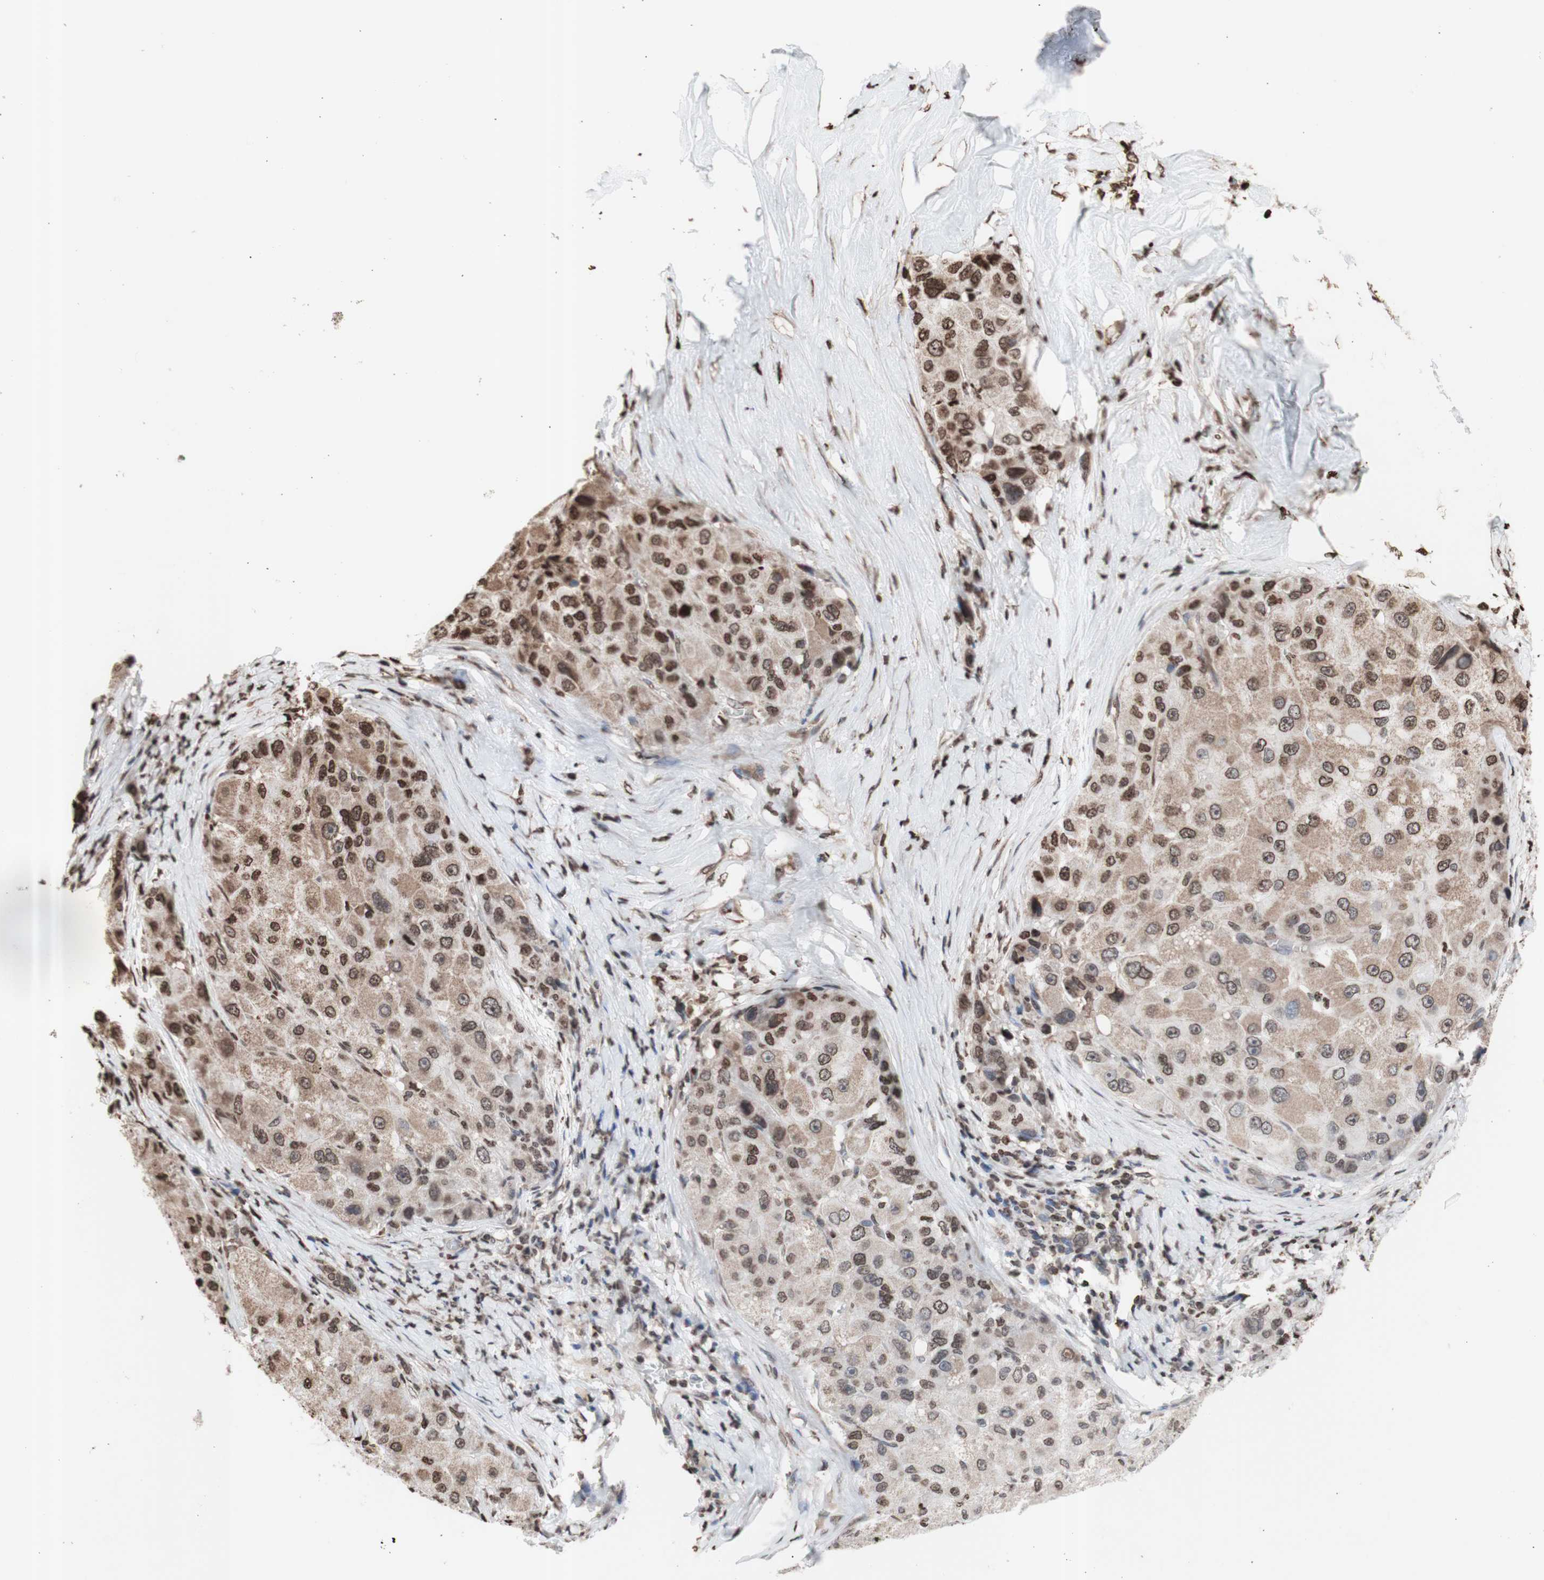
{"staining": {"intensity": "moderate", "quantity": ">75%", "location": "cytoplasmic/membranous,nuclear"}, "tissue": "liver cancer", "cell_type": "Tumor cells", "image_type": "cancer", "snomed": [{"axis": "morphology", "description": "Carcinoma, Hepatocellular, NOS"}, {"axis": "topography", "description": "Liver"}], "caption": "Tumor cells show medium levels of moderate cytoplasmic/membranous and nuclear staining in approximately >75% of cells in human liver cancer.", "gene": "SNAI2", "patient": {"sex": "male", "age": 80}}